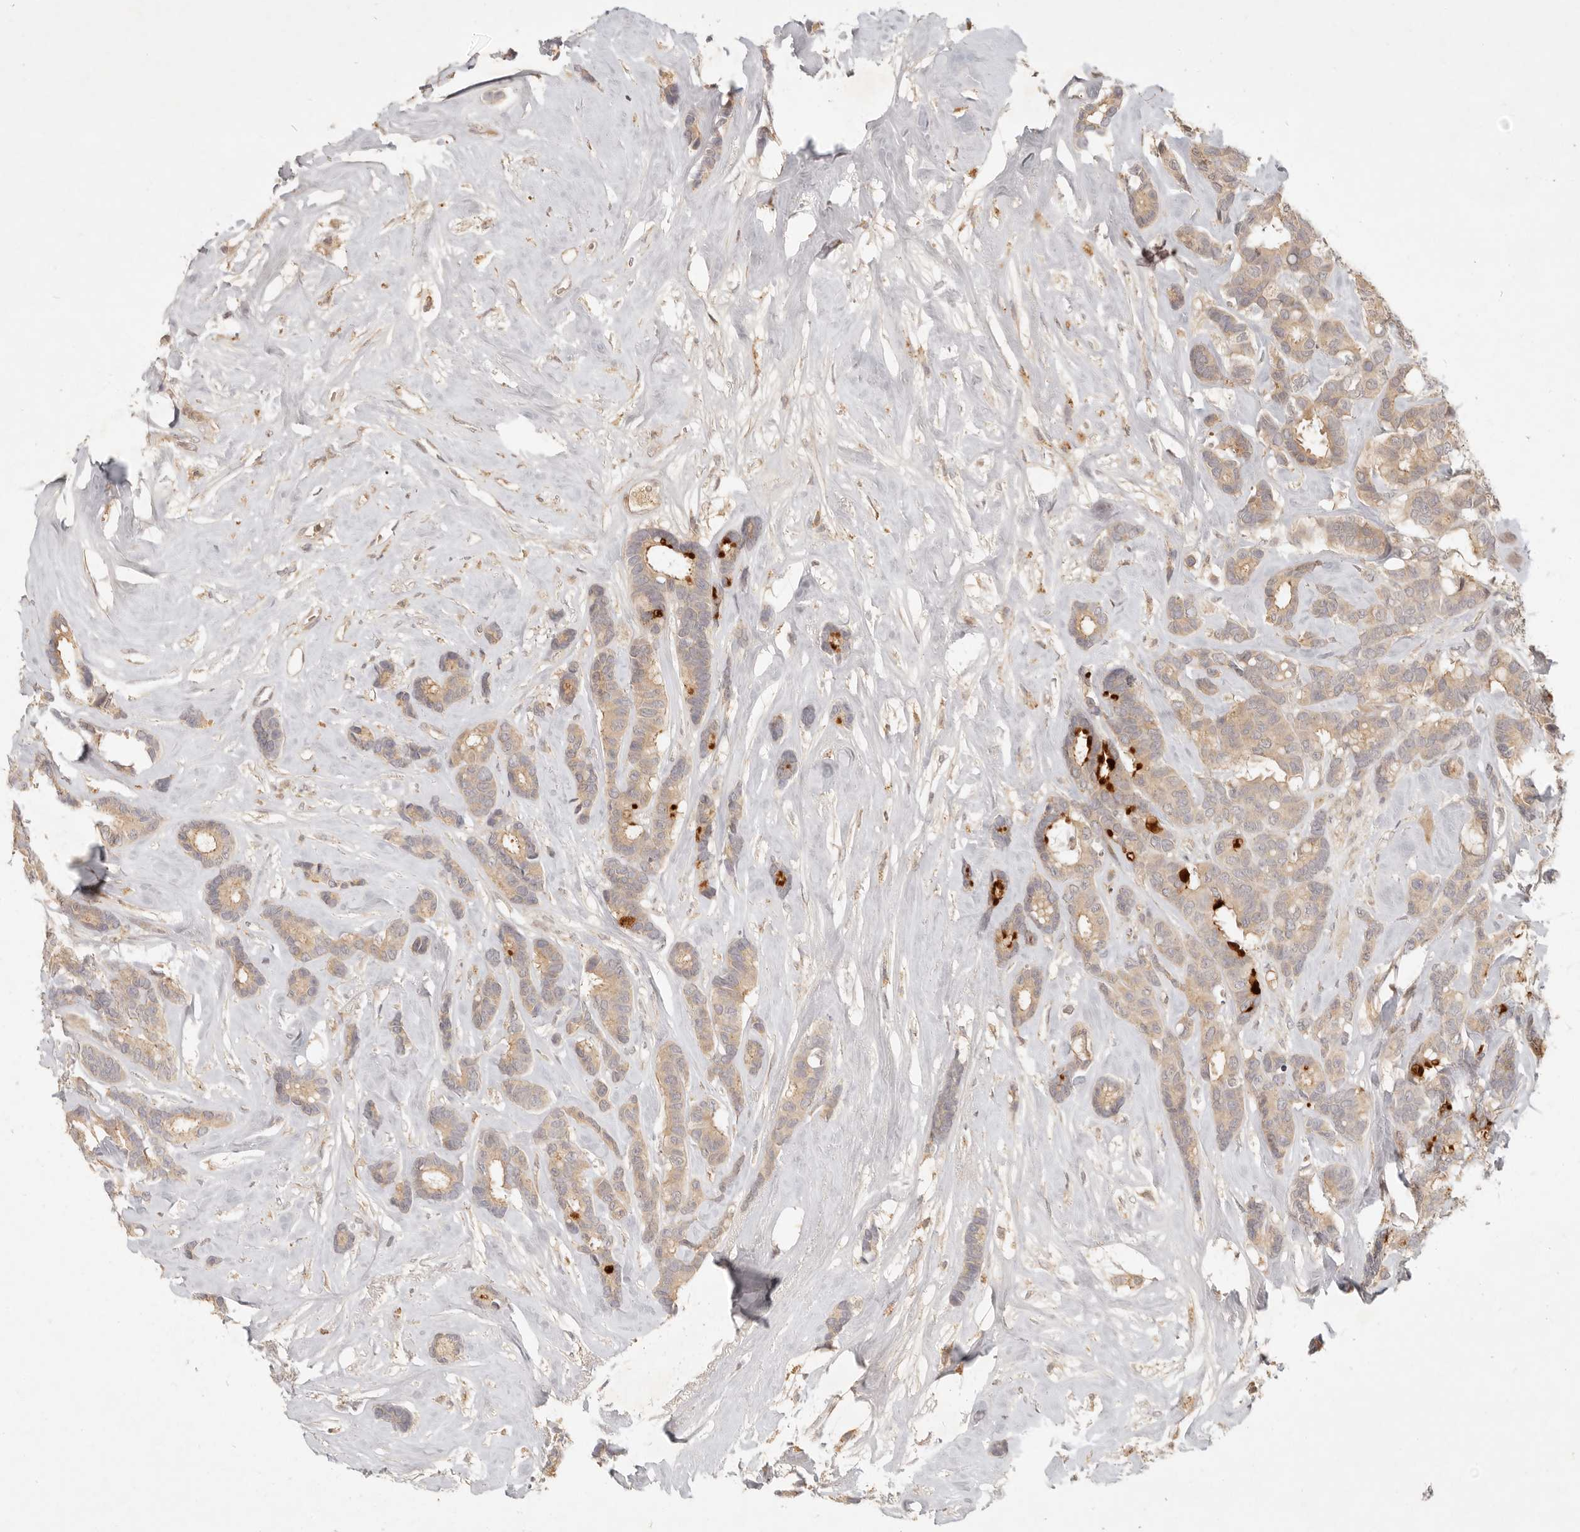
{"staining": {"intensity": "strong", "quantity": "<25%", "location": "cytoplasmic/membranous"}, "tissue": "breast cancer", "cell_type": "Tumor cells", "image_type": "cancer", "snomed": [{"axis": "morphology", "description": "Duct carcinoma"}, {"axis": "topography", "description": "Breast"}], "caption": "Immunohistochemical staining of human breast cancer reveals strong cytoplasmic/membranous protein positivity in approximately <25% of tumor cells.", "gene": "UBXN11", "patient": {"sex": "female", "age": 87}}